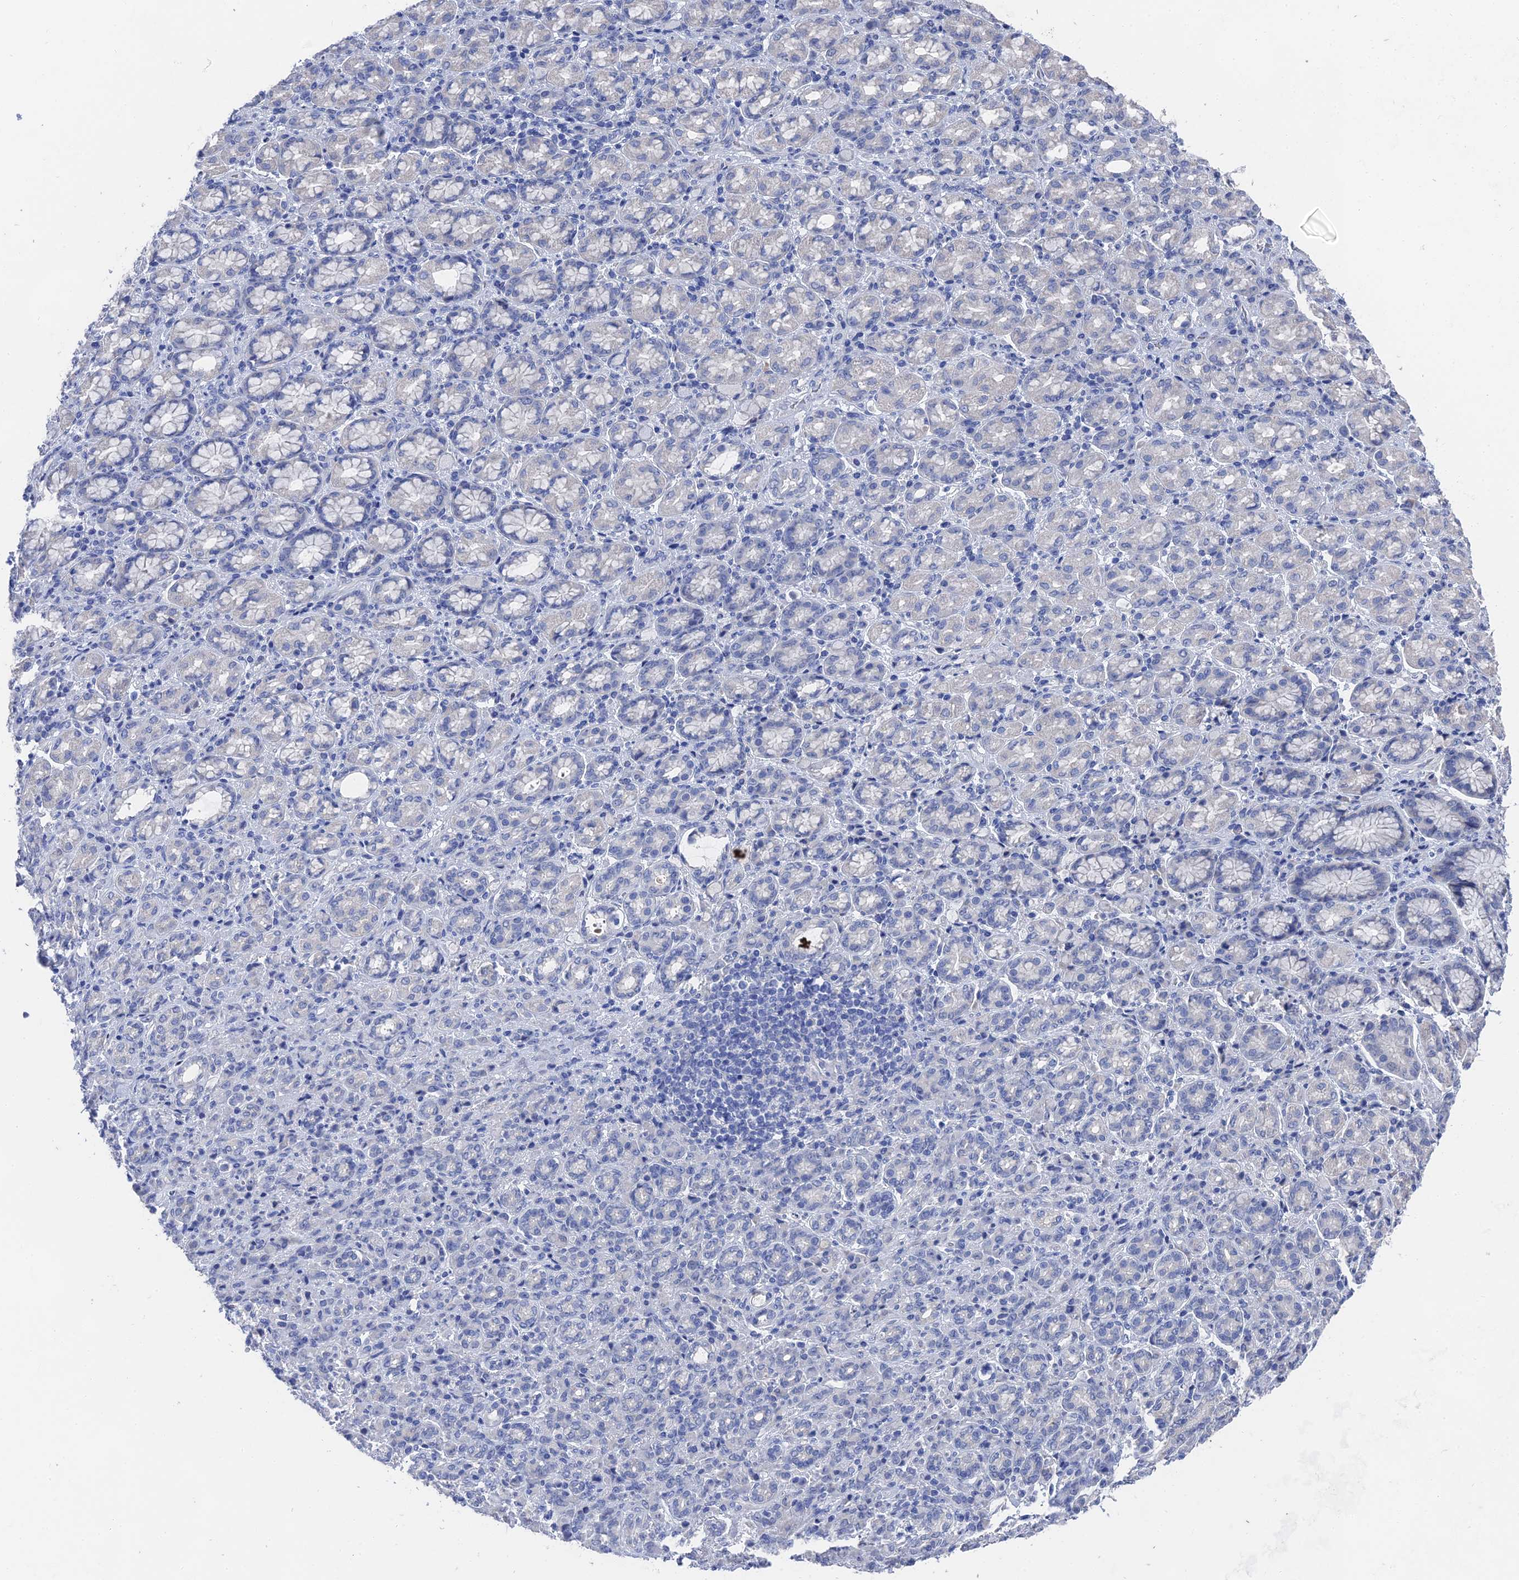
{"staining": {"intensity": "negative", "quantity": "none", "location": "none"}, "tissue": "stomach cancer", "cell_type": "Tumor cells", "image_type": "cancer", "snomed": [{"axis": "morphology", "description": "Adenocarcinoma, NOS"}, {"axis": "topography", "description": "Stomach"}], "caption": "IHC photomicrograph of neoplastic tissue: stomach cancer (adenocarcinoma) stained with DAB (3,3'-diaminobenzidine) displays no significant protein positivity in tumor cells.", "gene": "GFAP", "patient": {"sex": "female", "age": 79}}